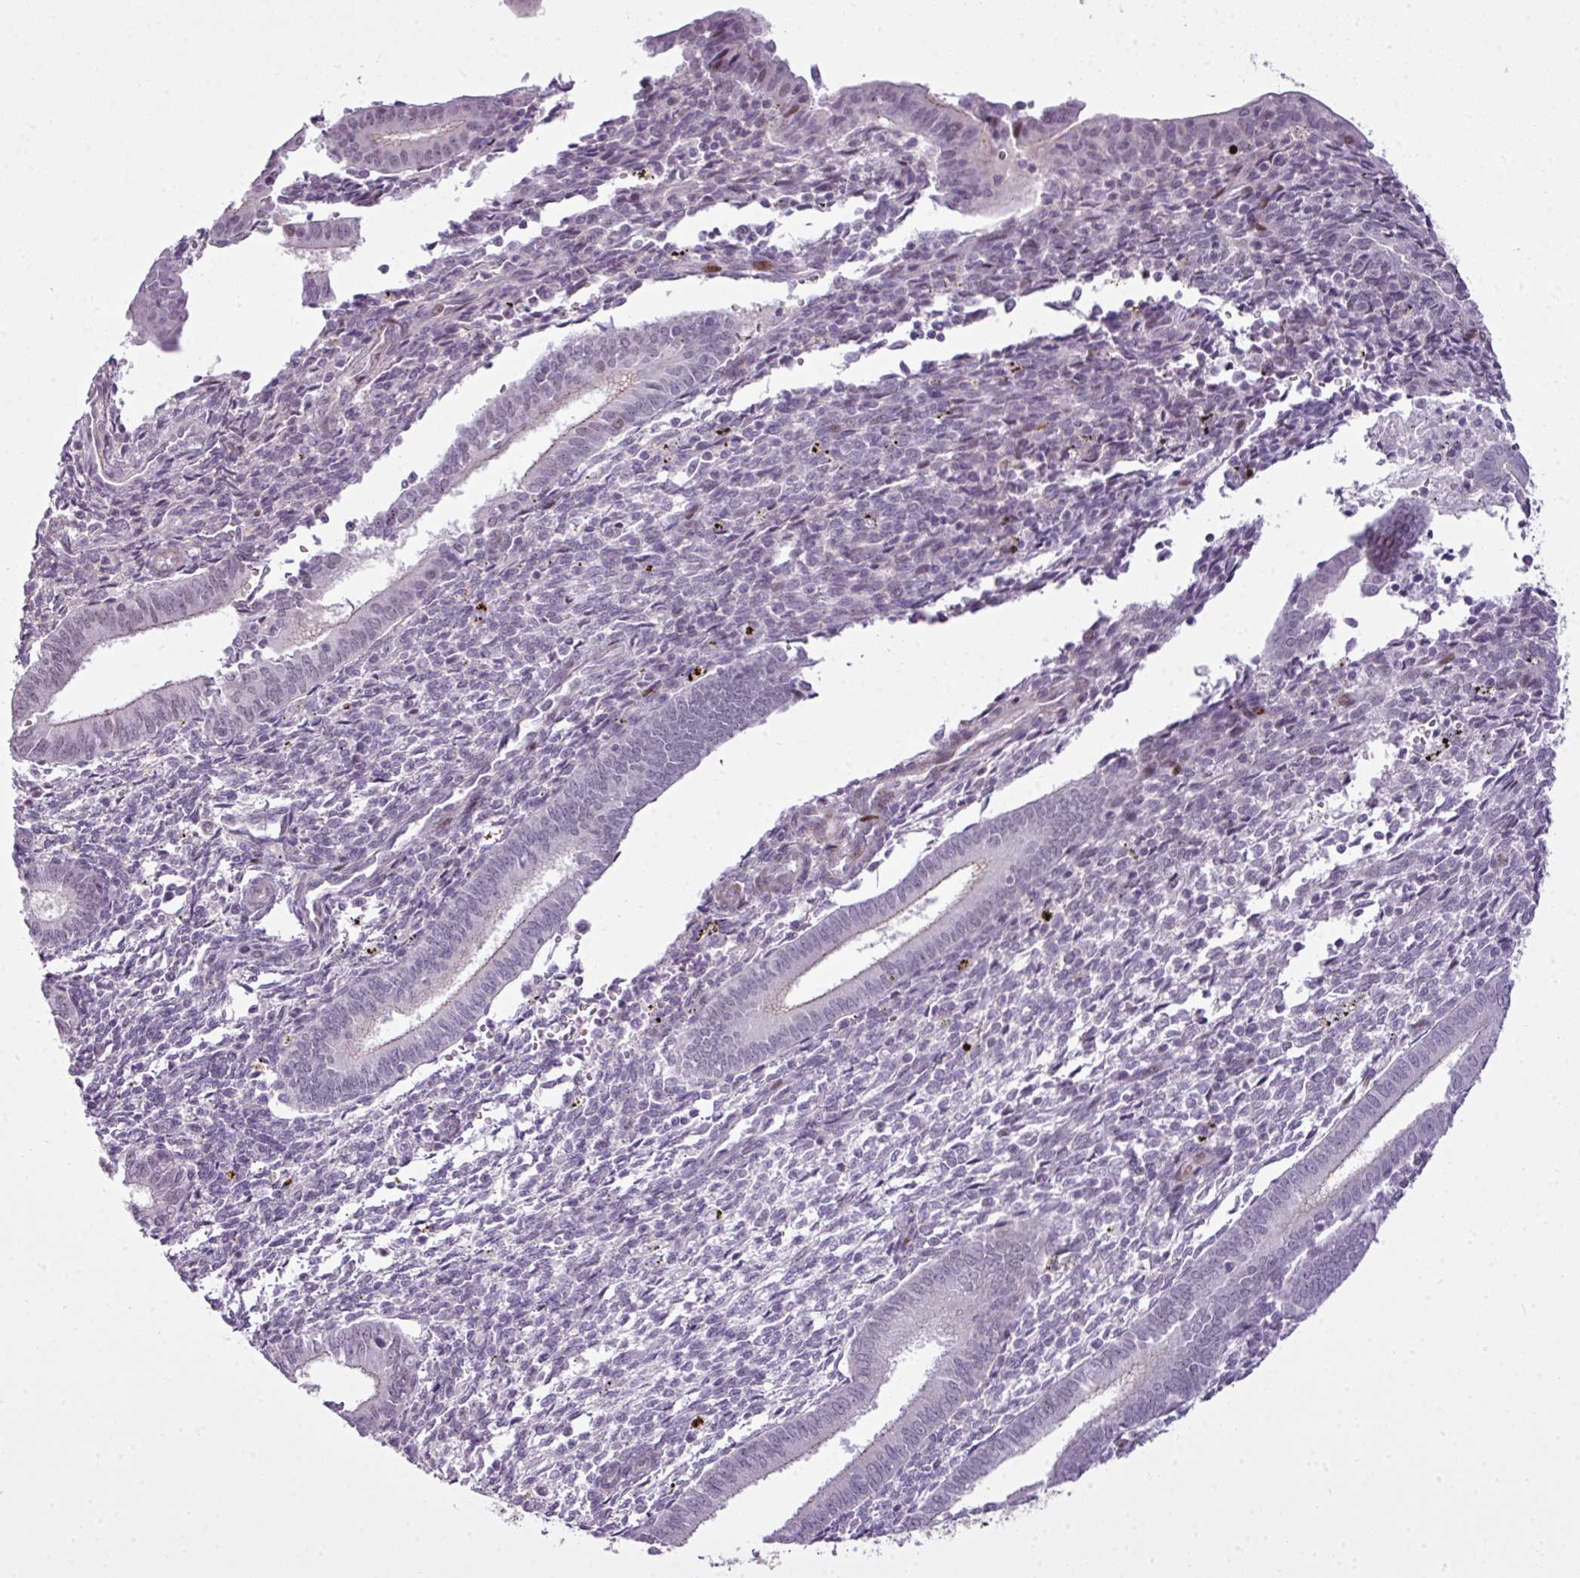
{"staining": {"intensity": "negative", "quantity": "none", "location": "none"}, "tissue": "endometrium", "cell_type": "Cells in endometrial stroma", "image_type": "normal", "snomed": [{"axis": "morphology", "description": "Normal tissue, NOS"}, {"axis": "topography", "description": "Endometrium"}], "caption": "High power microscopy photomicrograph of an IHC micrograph of benign endometrium, revealing no significant positivity in cells in endometrial stroma.", "gene": "ZNF688", "patient": {"sex": "female", "age": 41}}